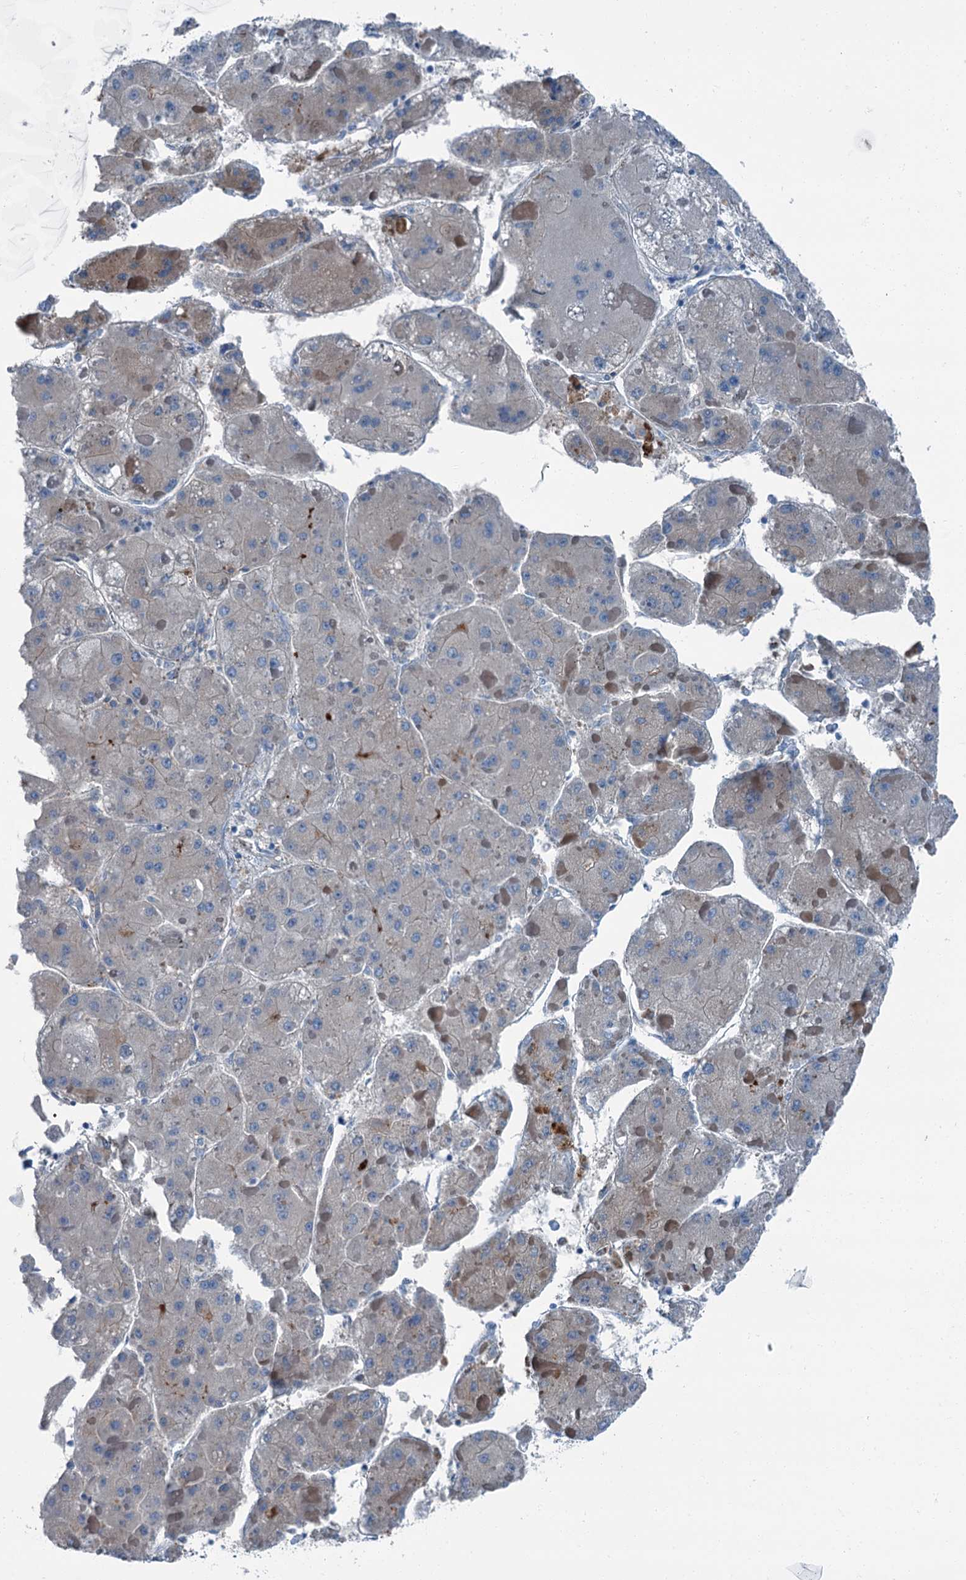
{"staining": {"intensity": "weak", "quantity": "<25%", "location": "cytoplasmic/membranous"}, "tissue": "liver cancer", "cell_type": "Tumor cells", "image_type": "cancer", "snomed": [{"axis": "morphology", "description": "Carcinoma, Hepatocellular, NOS"}, {"axis": "topography", "description": "Liver"}], "caption": "Micrograph shows no significant protein expression in tumor cells of hepatocellular carcinoma (liver).", "gene": "AXL", "patient": {"sex": "female", "age": 73}}